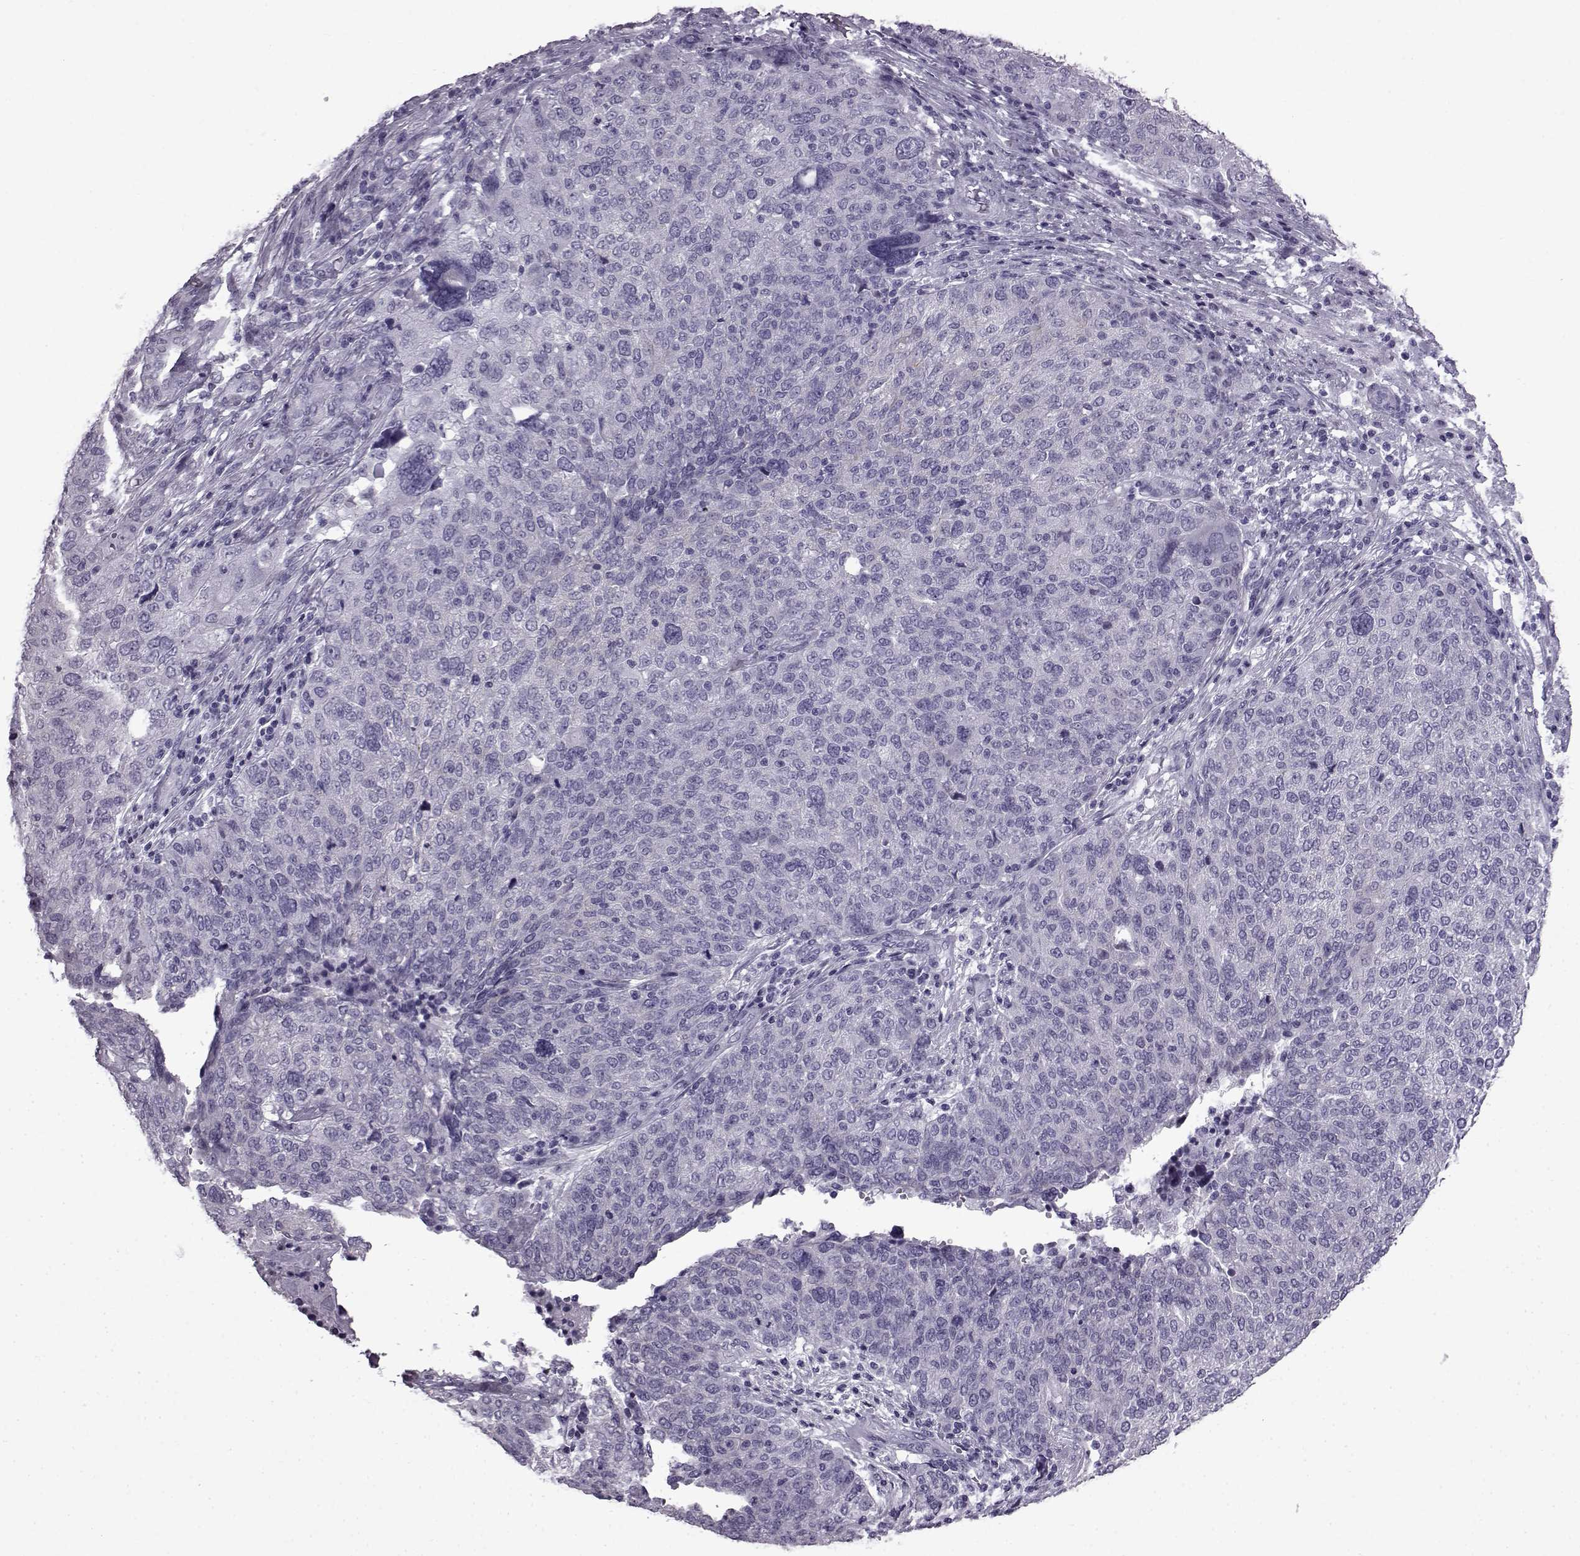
{"staining": {"intensity": "negative", "quantity": "none", "location": "none"}, "tissue": "ovarian cancer", "cell_type": "Tumor cells", "image_type": "cancer", "snomed": [{"axis": "morphology", "description": "Carcinoma, endometroid"}, {"axis": "topography", "description": "Ovary"}], "caption": "Ovarian cancer was stained to show a protein in brown. There is no significant expression in tumor cells. (Brightfield microscopy of DAB (3,3'-diaminobenzidine) immunohistochemistry at high magnification).", "gene": "SLC28A2", "patient": {"sex": "female", "age": 58}}